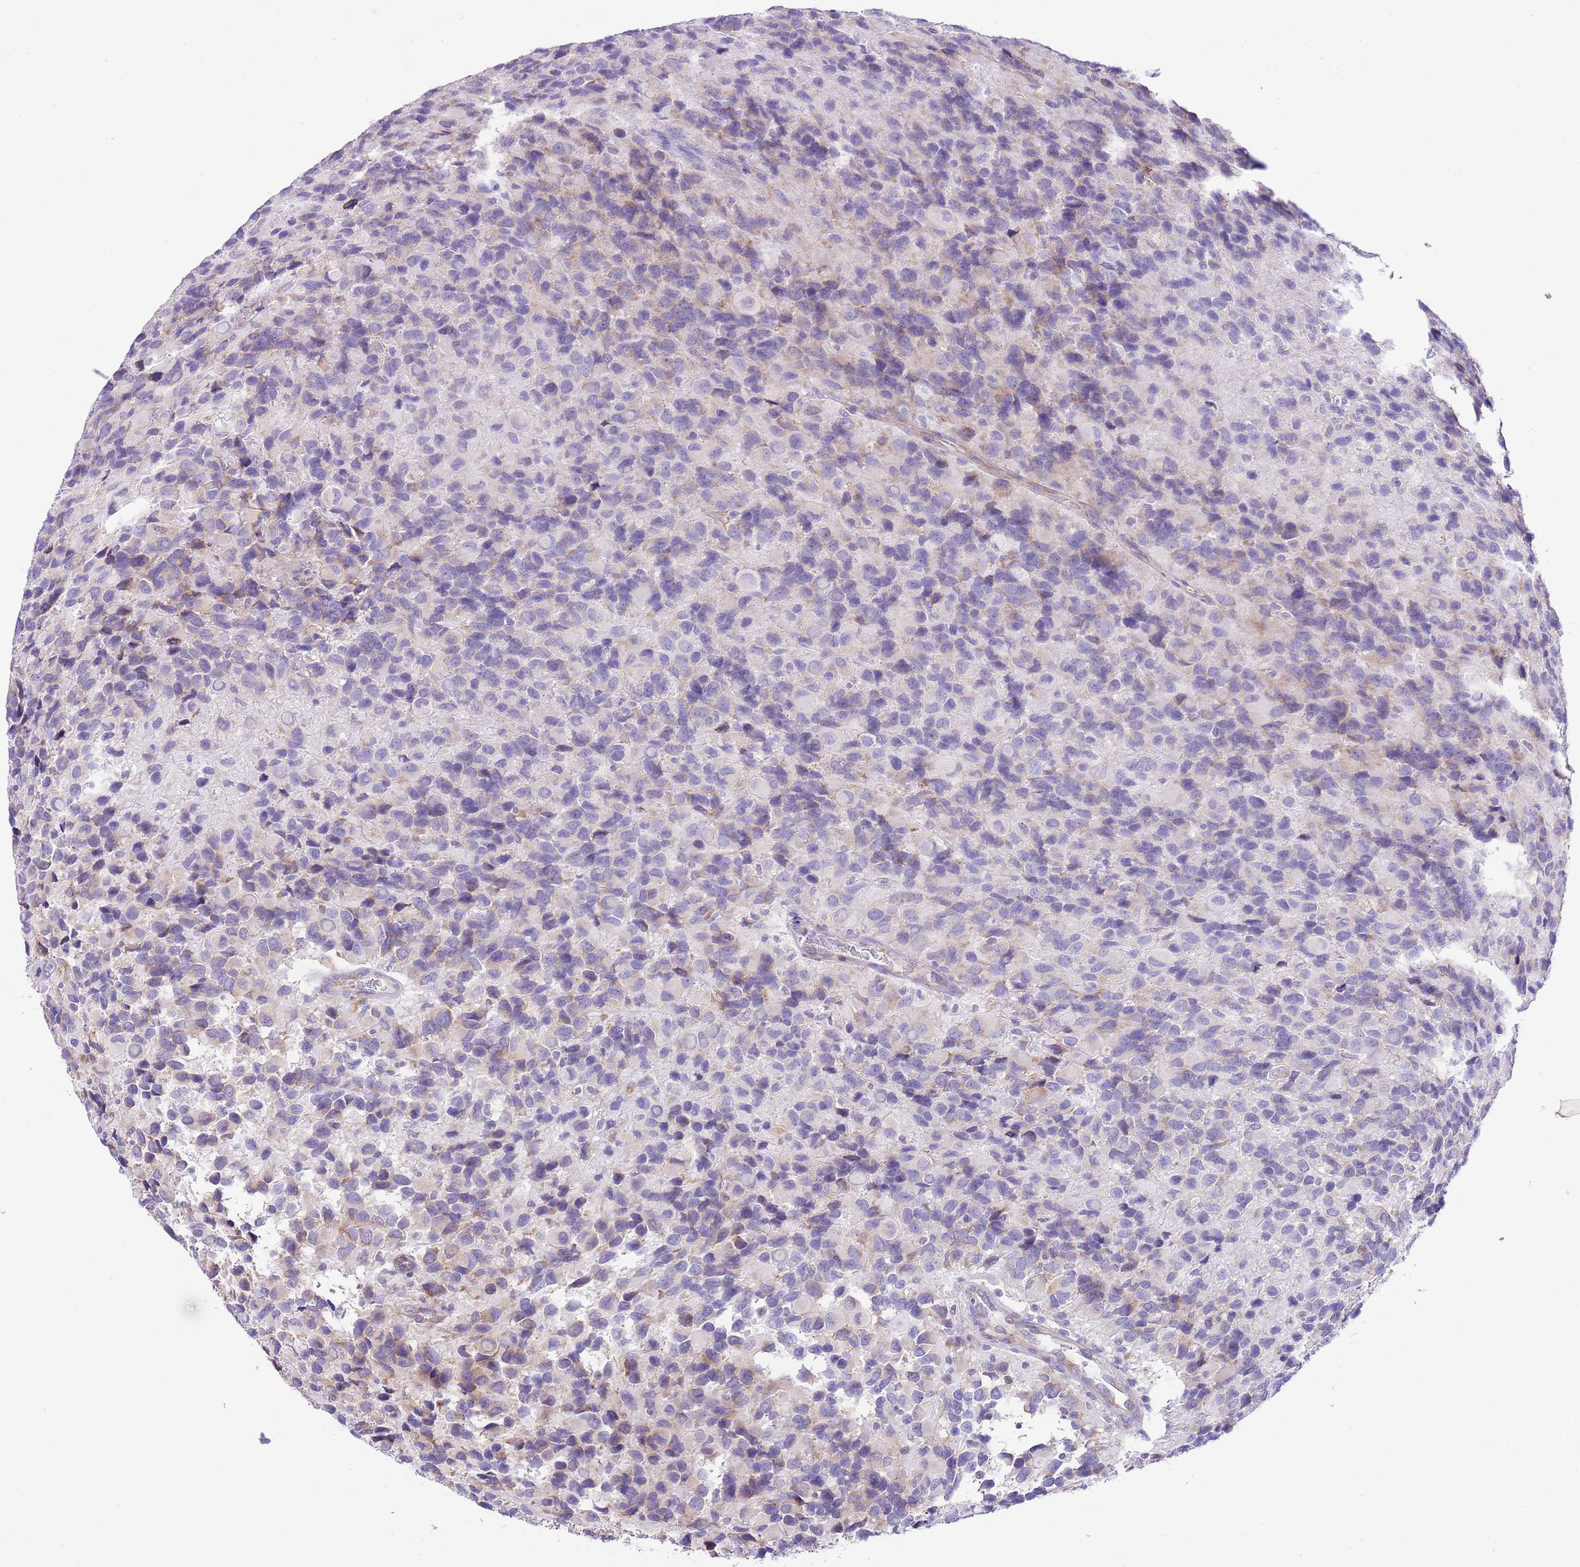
{"staining": {"intensity": "weak", "quantity": "<25%", "location": "cytoplasmic/membranous"}, "tissue": "glioma", "cell_type": "Tumor cells", "image_type": "cancer", "snomed": [{"axis": "morphology", "description": "Glioma, malignant, High grade"}, {"axis": "topography", "description": "Brain"}], "caption": "Immunohistochemical staining of glioma reveals no significant expression in tumor cells.", "gene": "RPS10", "patient": {"sex": "male", "age": 77}}